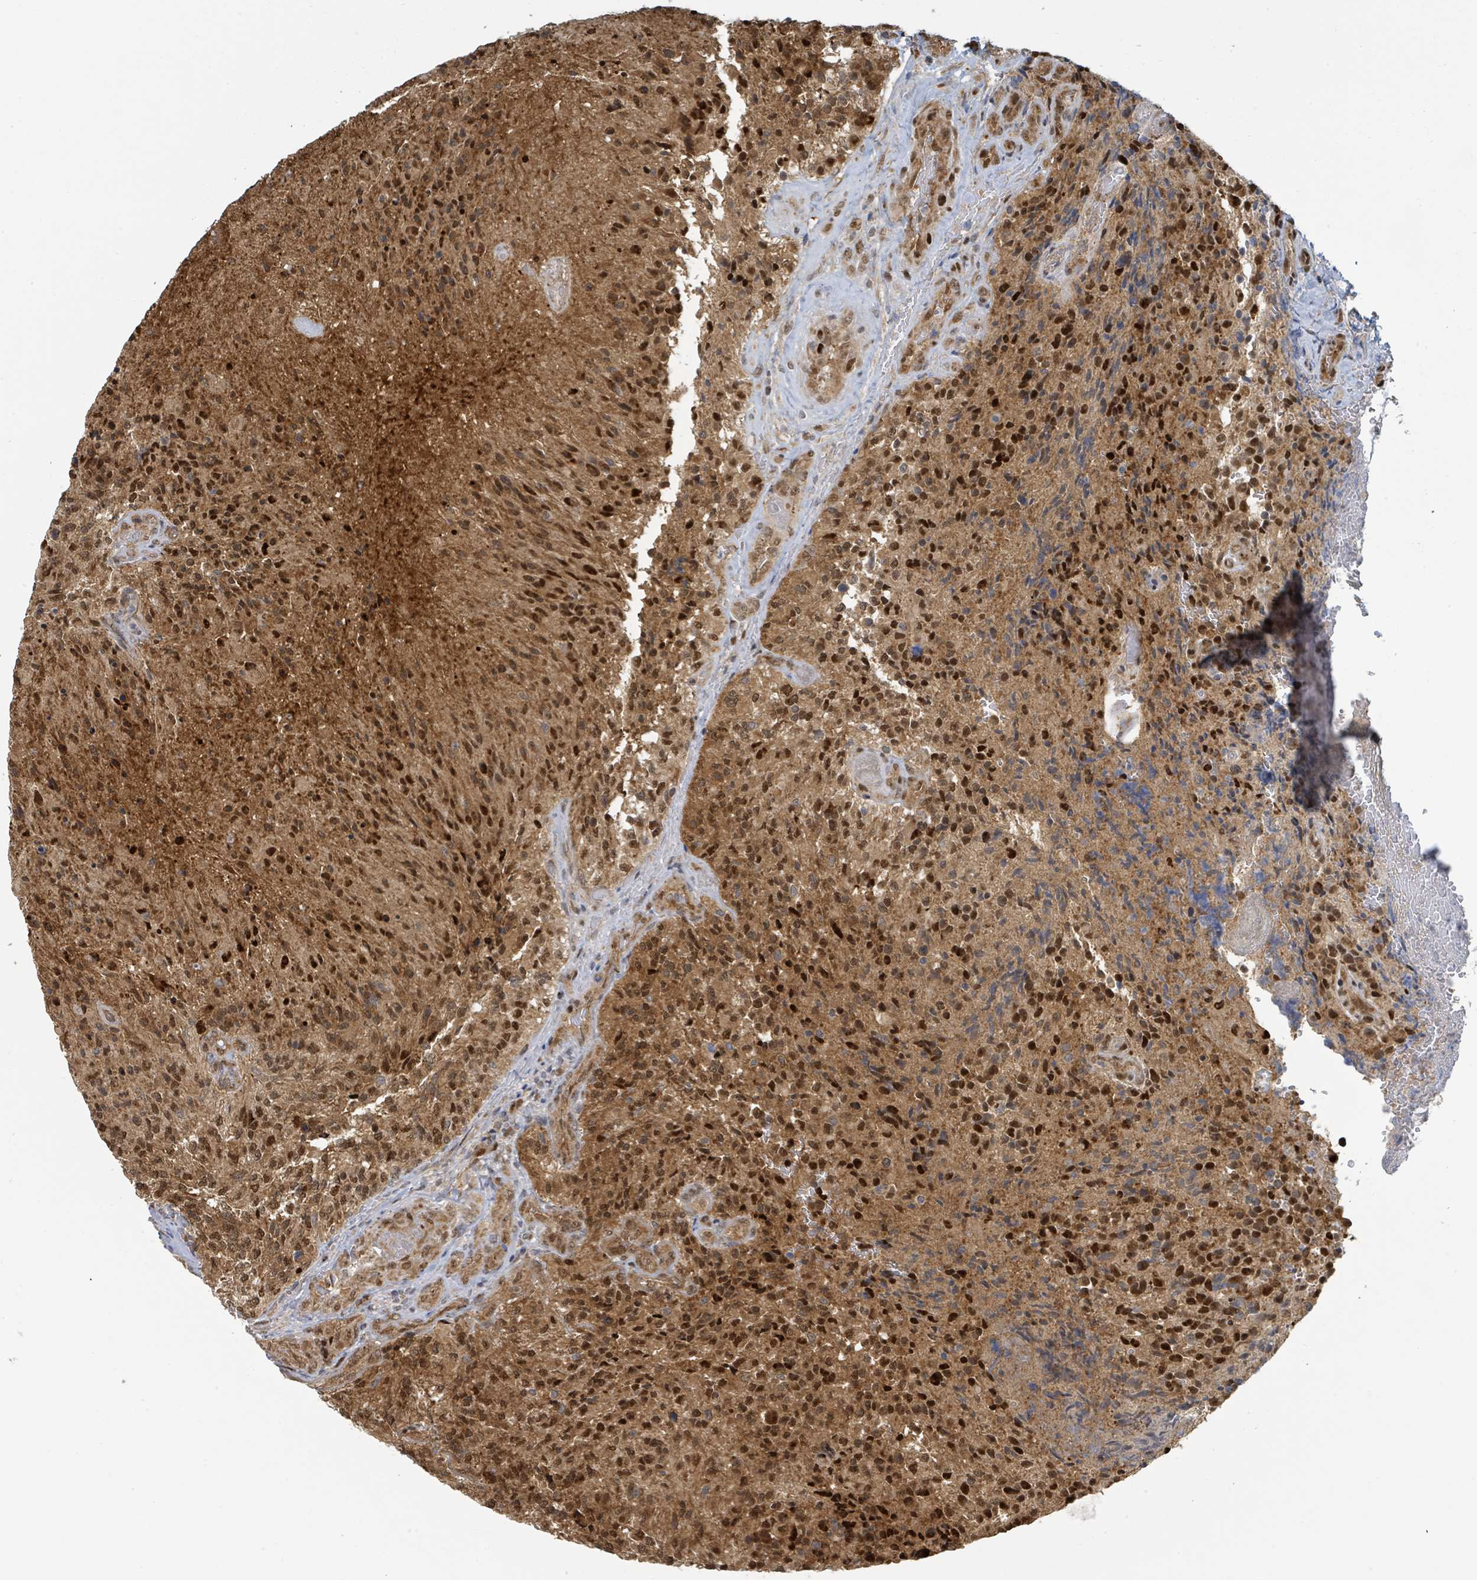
{"staining": {"intensity": "strong", "quantity": ">75%", "location": "cytoplasmic/membranous,nuclear"}, "tissue": "glioma", "cell_type": "Tumor cells", "image_type": "cancer", "snomed": [{"axis": "morphology", "description": "Normal tissue, NOS"}, {"axis": "morphology", "description": "Glioma, malignant, High grade"}, {"axis": "topography", "description": "Cerebral cortex"}], "caption": "An image of glioma stained for a protein demonstrates strong cytoplasmic/membranous and nuclear brown staining in tumor cells.", "gene": "PSMB7", "patient": {"sex": "male", "age": 56}}